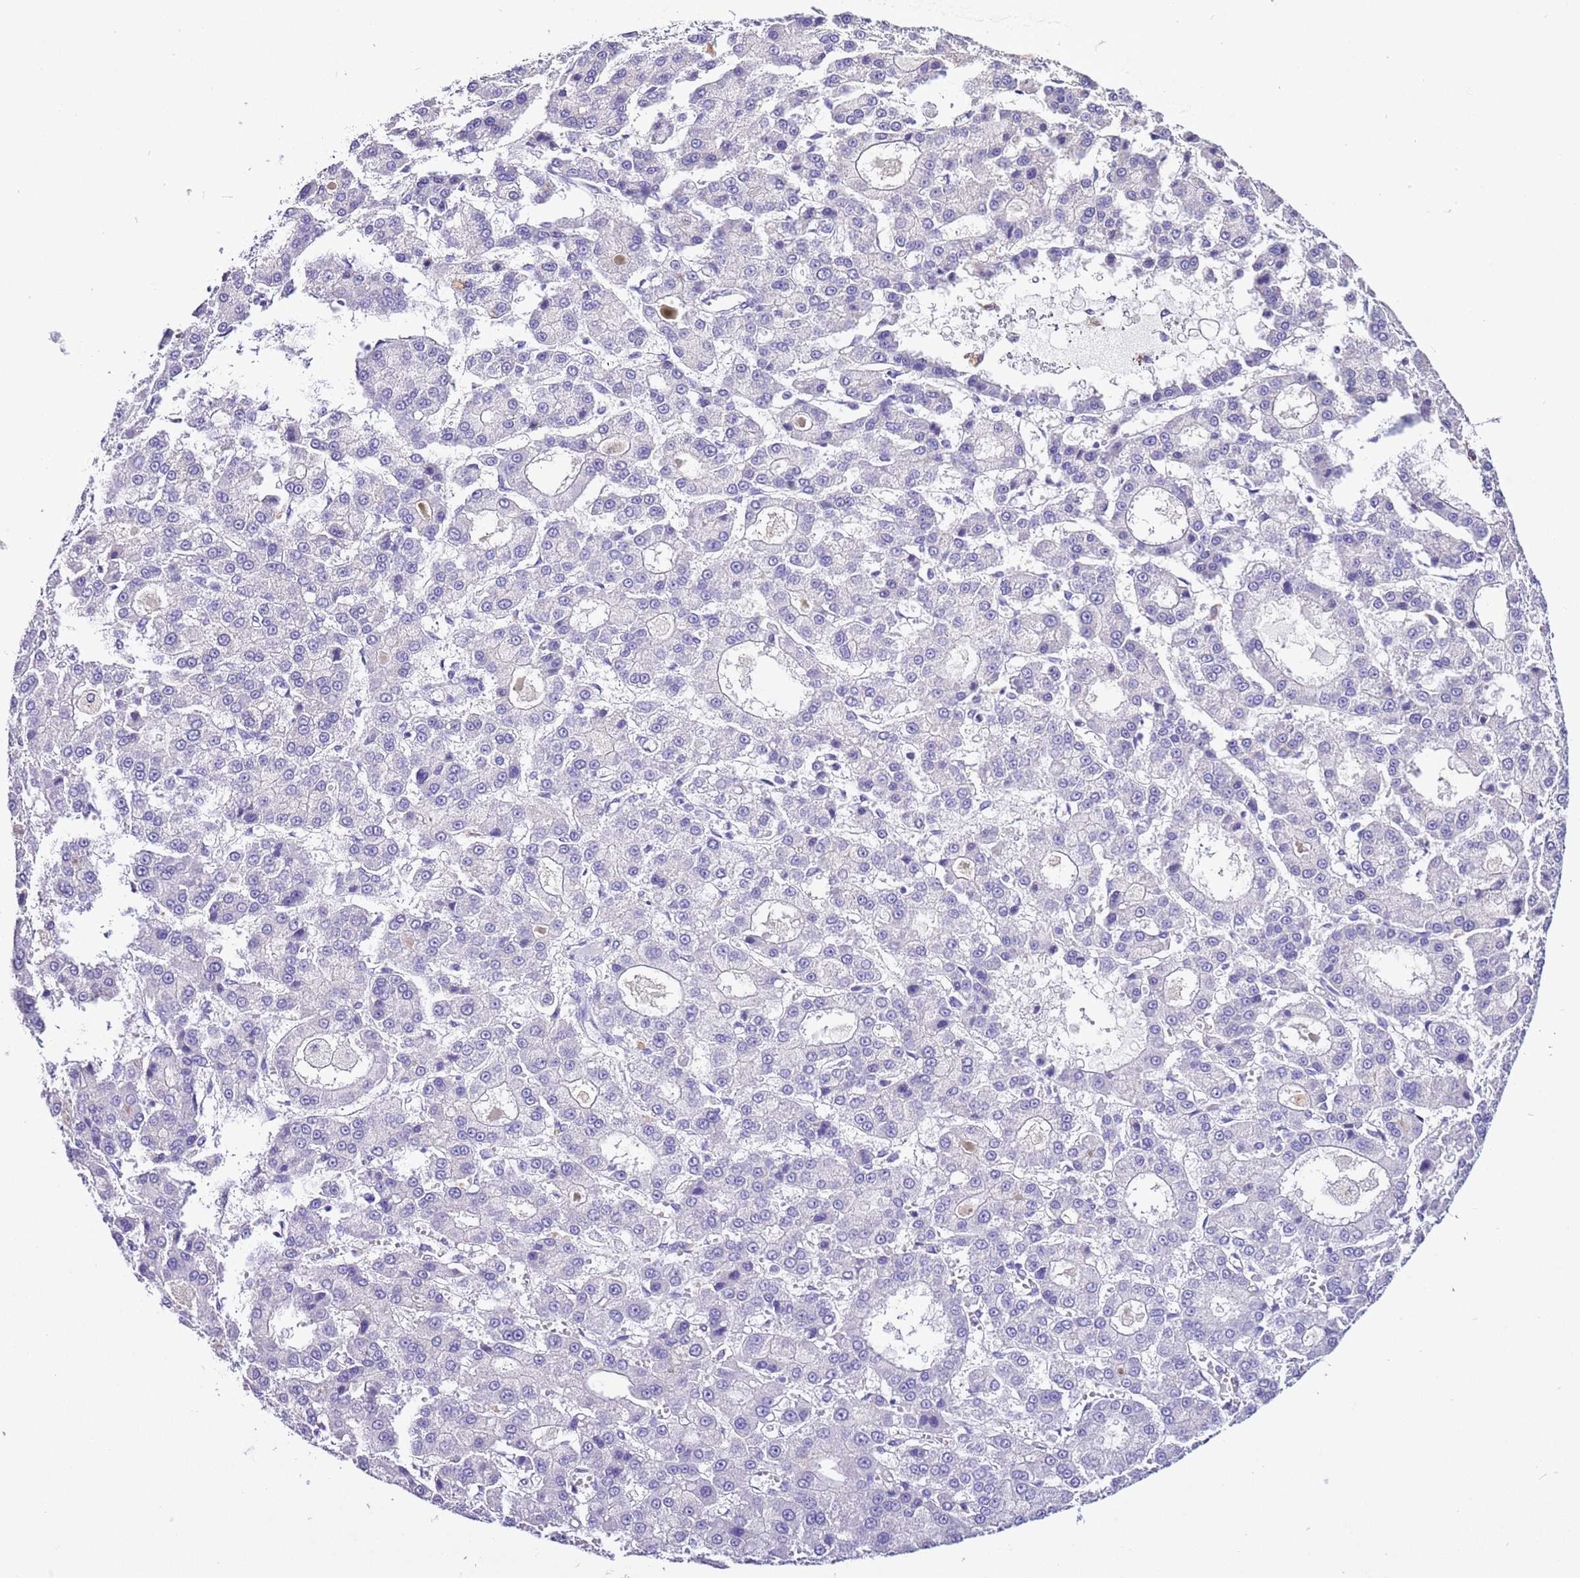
{"staining": {"intensity": "negative", "quantity": "none", "location": "none"}, "tissue": "liver cancer", "cell_type": "Tumor cells", "image_type": "cancer", "snomed": [{"axis": "morphology", "description": "Carcinoma, Hepatocellular, NOS"}, {"axis": "topography", "description": "Liver"}], "caption": "This is a micrograph of immunohistochemistry (IHC) staining of liver hepatocellular carcinoma, which shows no positivity in tumor cells.", "gene": "CPB1", "patient": {"sex": "male", "age": 70}}